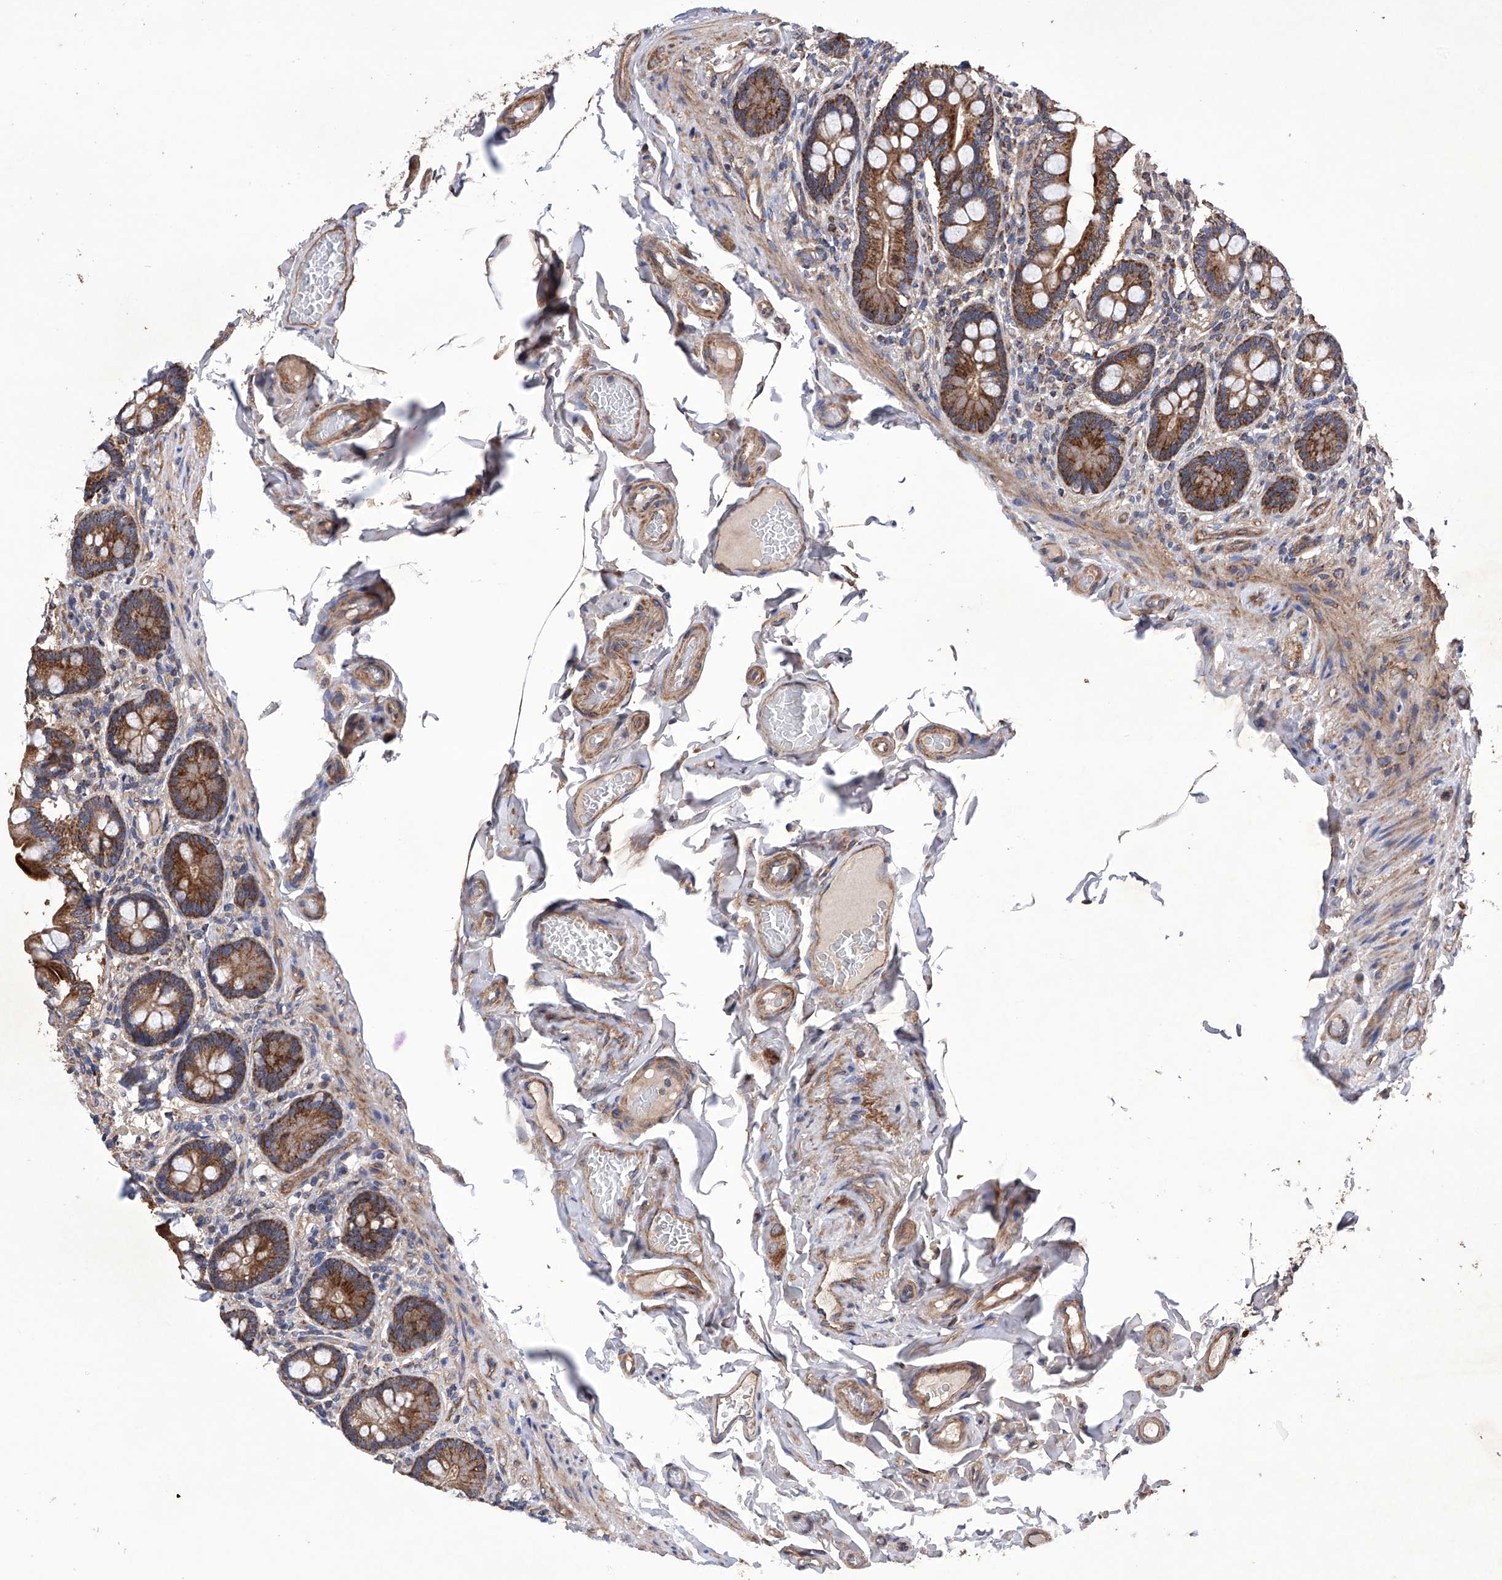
{"staining": {"intensity": "strong", "quantity": ">75%", "location": "cytoplasmic/membranous"}, "tissue": "small intestine", "cell_type": "Glandular cells", "image_type": "normal", "snomed": [{"axis": "morphology", "description": "Normal tissue, NOS"}, {"axis": "topography", "description": "Small intestine"}], "caption": "Normal small intestine was stained to show a protein in brown. There is high levels of strong cytoplasmic/membranous staining in approximately >75% of glandular cells. (DAB = brown stain, brightfield microscopy at high magnification).", "gene": "EFCAB2", "patient": {"sex": "female", "age": 64}}